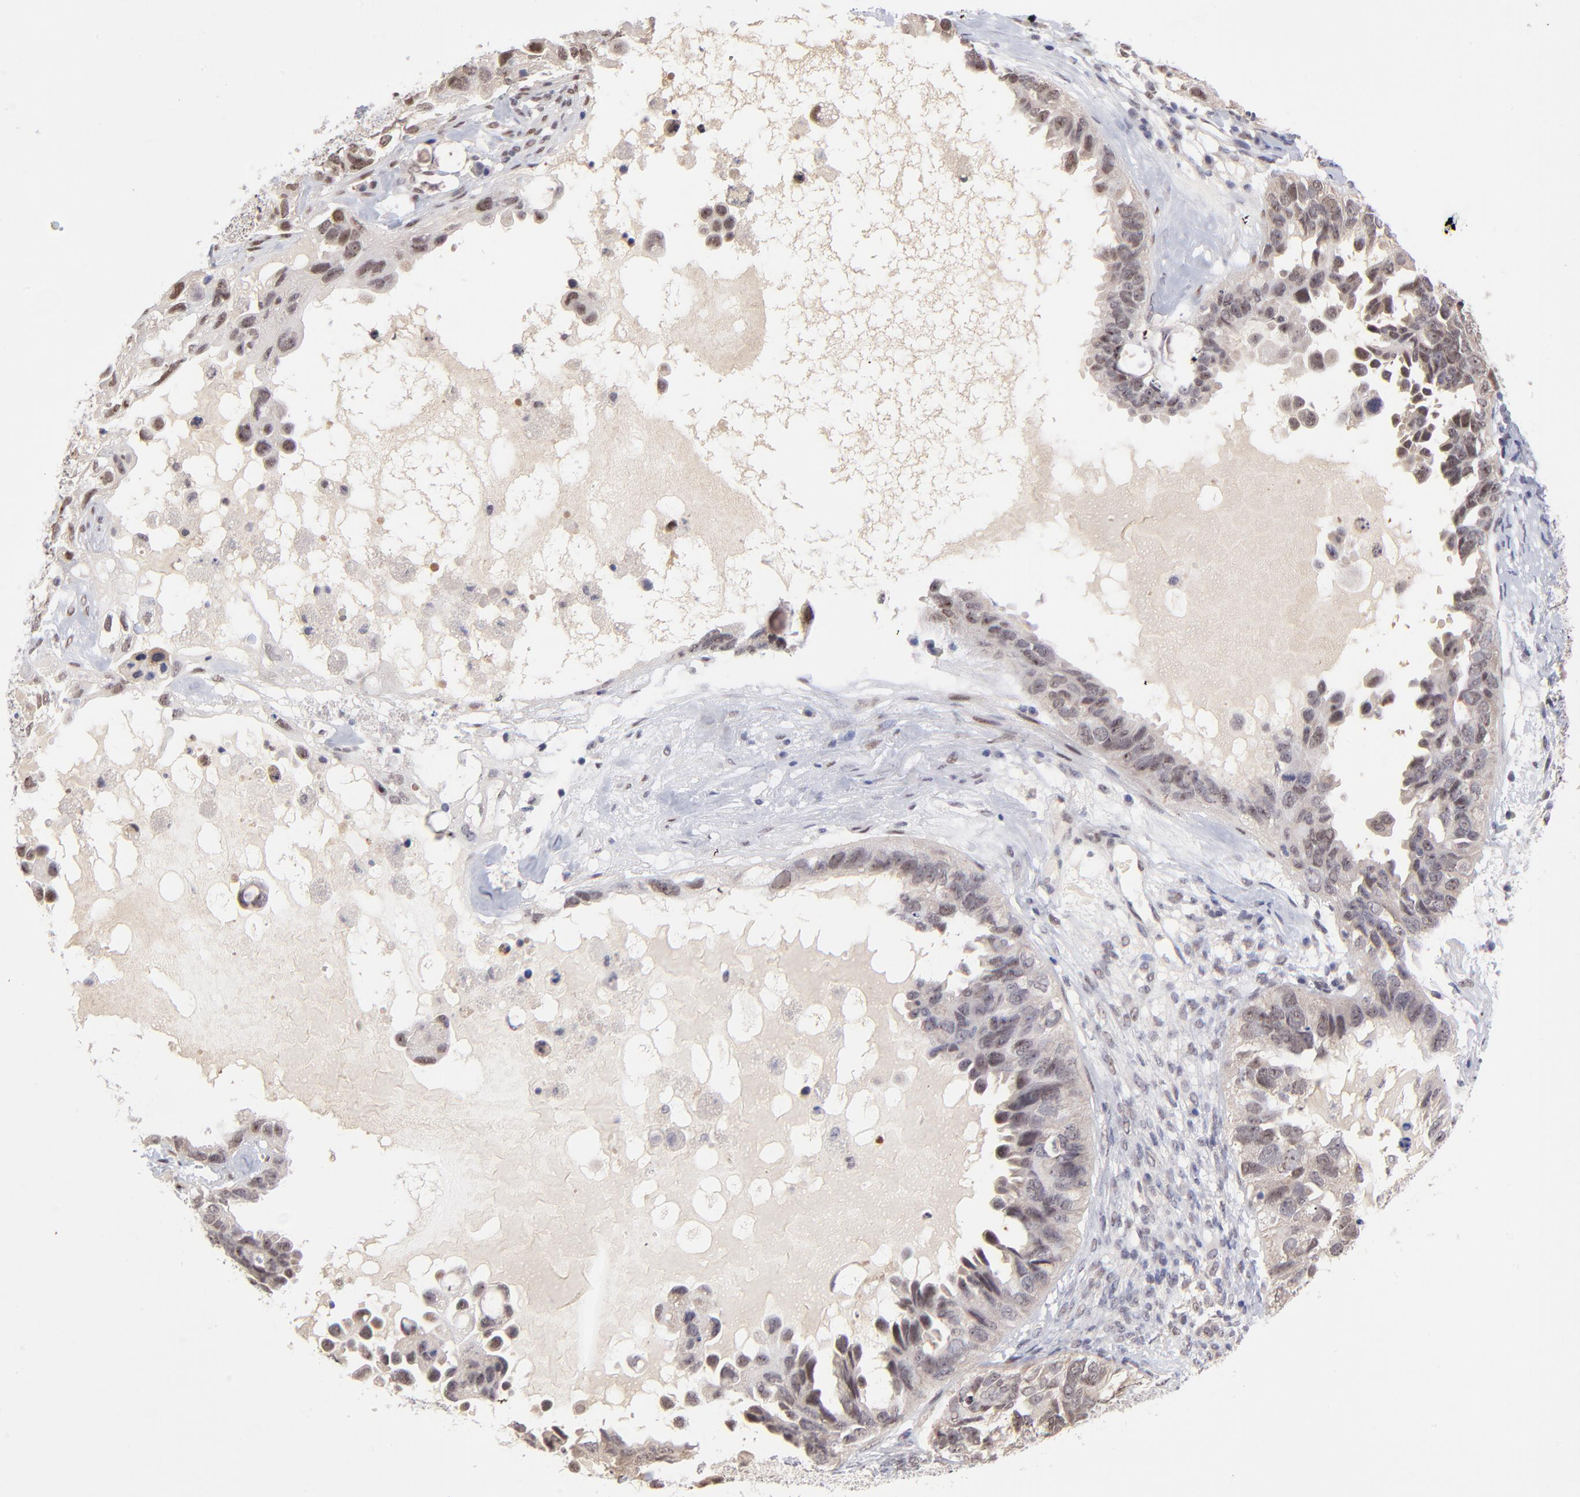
{"staining": {"intensity": "weak", "quantity": ">75%", "location": "cytoplasmic/membranous"}, "tissue": "ovarian cancer", "cell_type": "Tumor cells", "image_type": "cancer", "snomed": [{"axis": "morphology", "description": "Cystadenocarcinoma, serous, NOS"}, {"axis": "topography", "description": "Ovary"}], "caption": "High-power microscopy captured an immunohistochemistry micrograph of ovarian cancer (serous cystadenocarcinoma), revealing weak cytoplasmic/membranous positivity in about >75% of tumor cells. The staining was performed using DAB (3,3'-diaminobenzidine), with brown indicating positive protein expression. Nuclei are stained blue with hematoxylin.", "gene": "UBE2E3", "patient": {"sex": "female", "age": 82}}